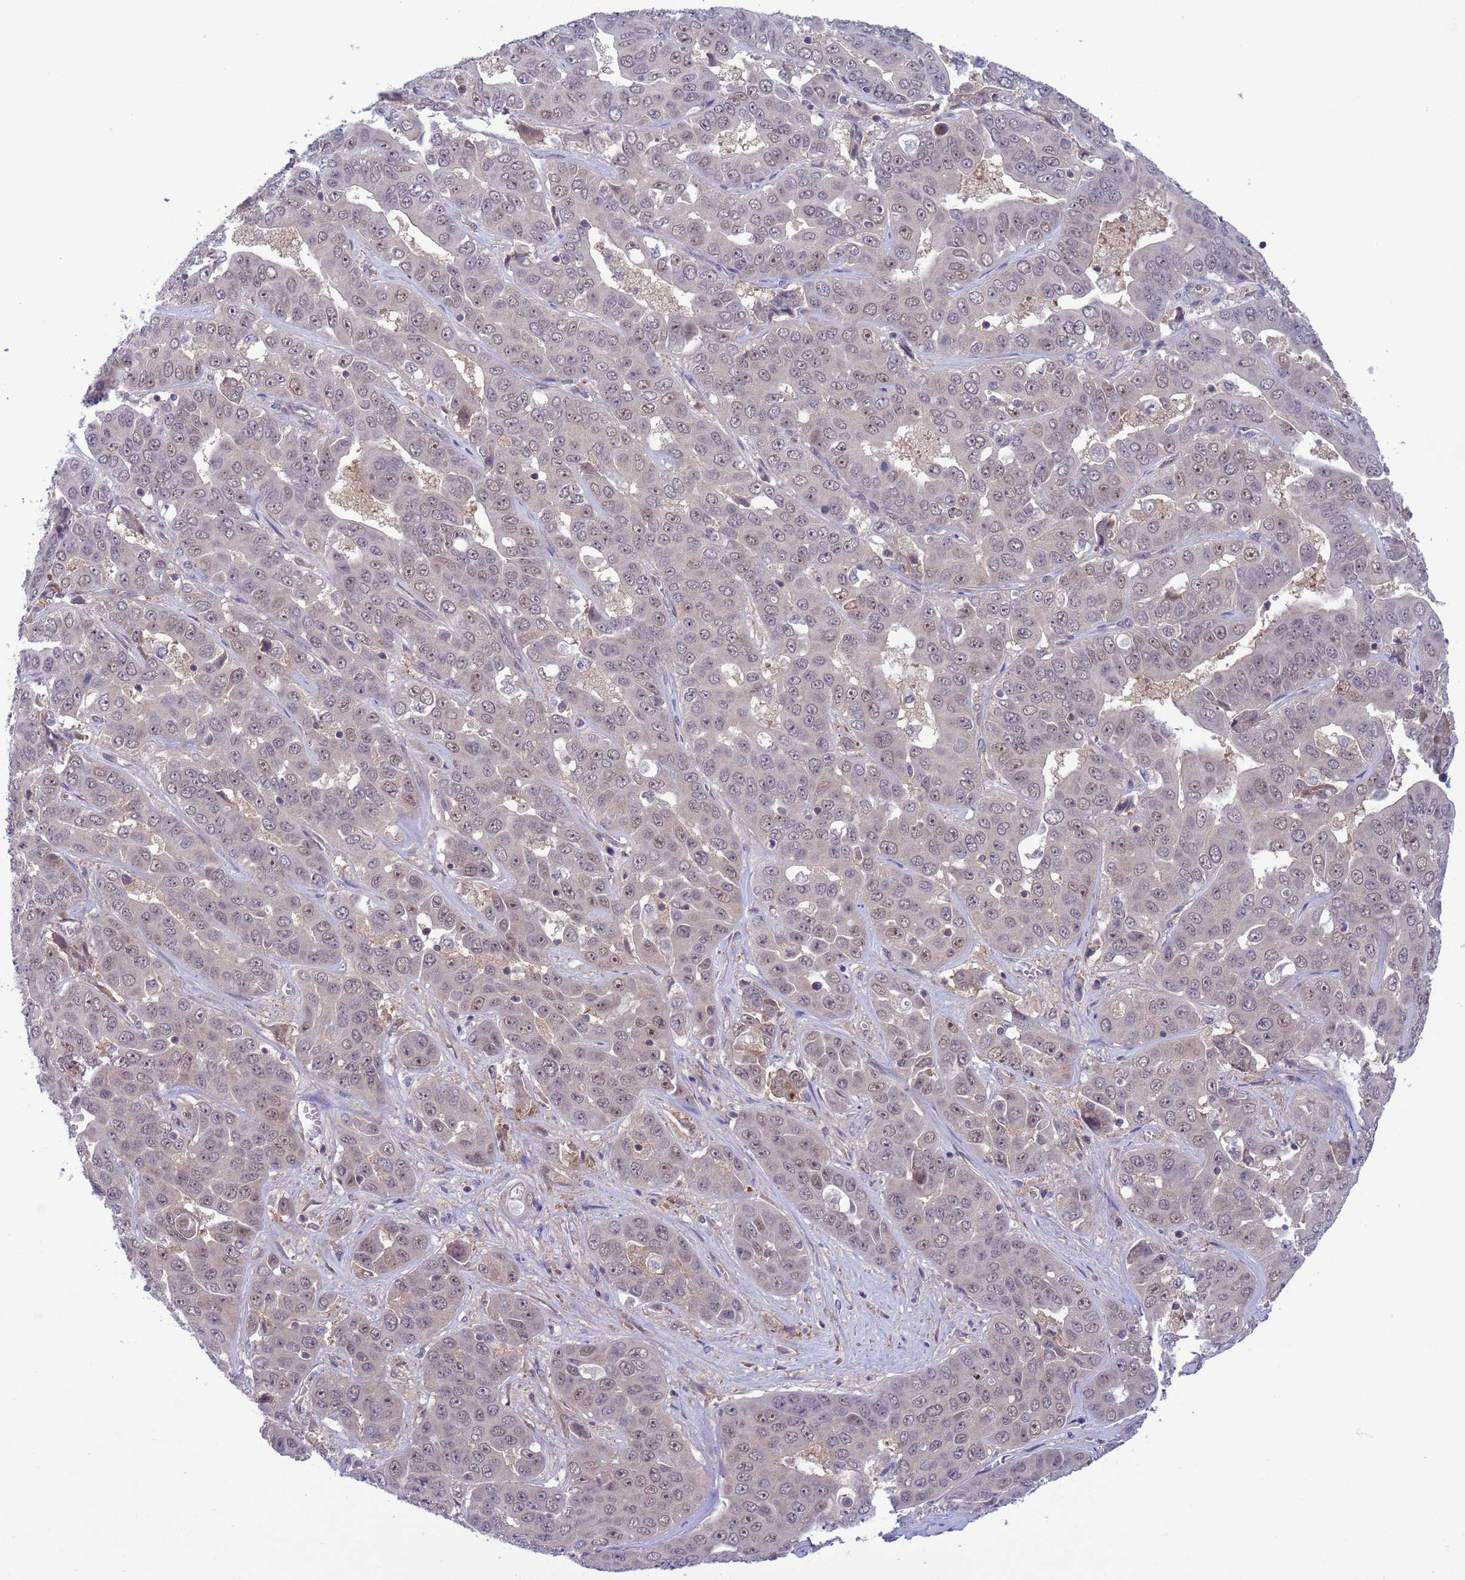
{"staining": {"intensity": "weak", "quantity": "25%-75%", "location": "nuclear"}, "tissue": "liver cancer", "cell_type": "Tumor cells", "image_type": "cancer", "snomed": [{"axis": "morphology", "description": "Cholangiocarcinoma"}, {"axis": "topography", "description": "Liver"}], "caption": "Cholangiocarcinoma (liver) stained for a protein exhibits weak nuclear positivity in tumor cells.", "gene": "ZNF461", "patient": {"sex": "female", "age": 52}}